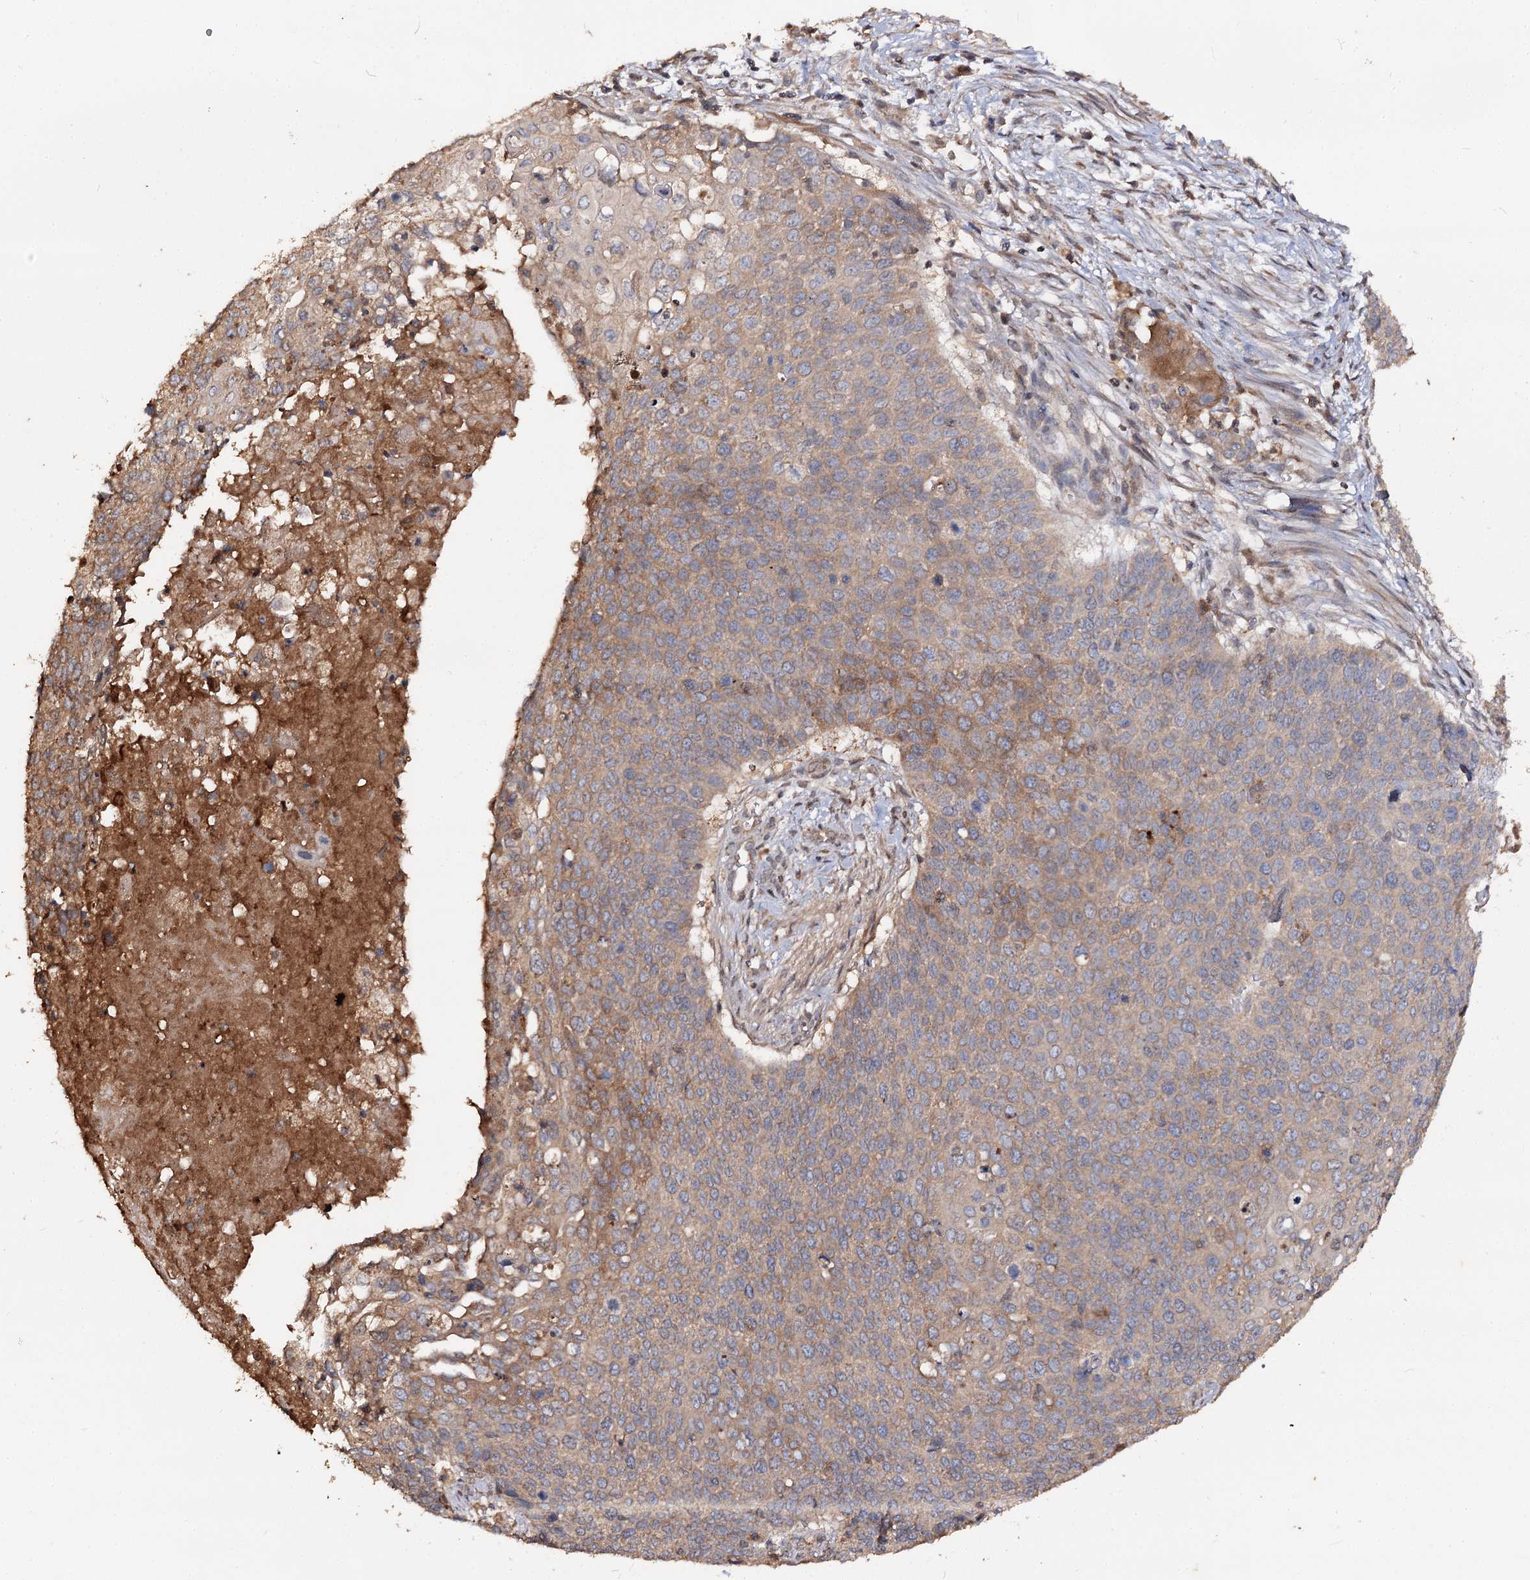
{"staining": {"intensity": "moderate", "quantity": ">75%", "location": "cytoplasmic/membranous"}, "tissue": "cervical cancer", "cell_type": "Tumor cells", "image_type": "cancer", "snomed": [{"axis": "morphology", "description": "Squamous cell carcinoma, NOS"}, {"axis": "topography", "description": "Cervix"}], "caption": "Immunohistochemical staining of cervical cancer (squamous cell carcinoma) shows medium levels of moderate cytoplasmic/membranous protein staining in about >75% of tumor cells.", "gene": "ARL13A", "patient": {"sex": "female", "age": 39}}